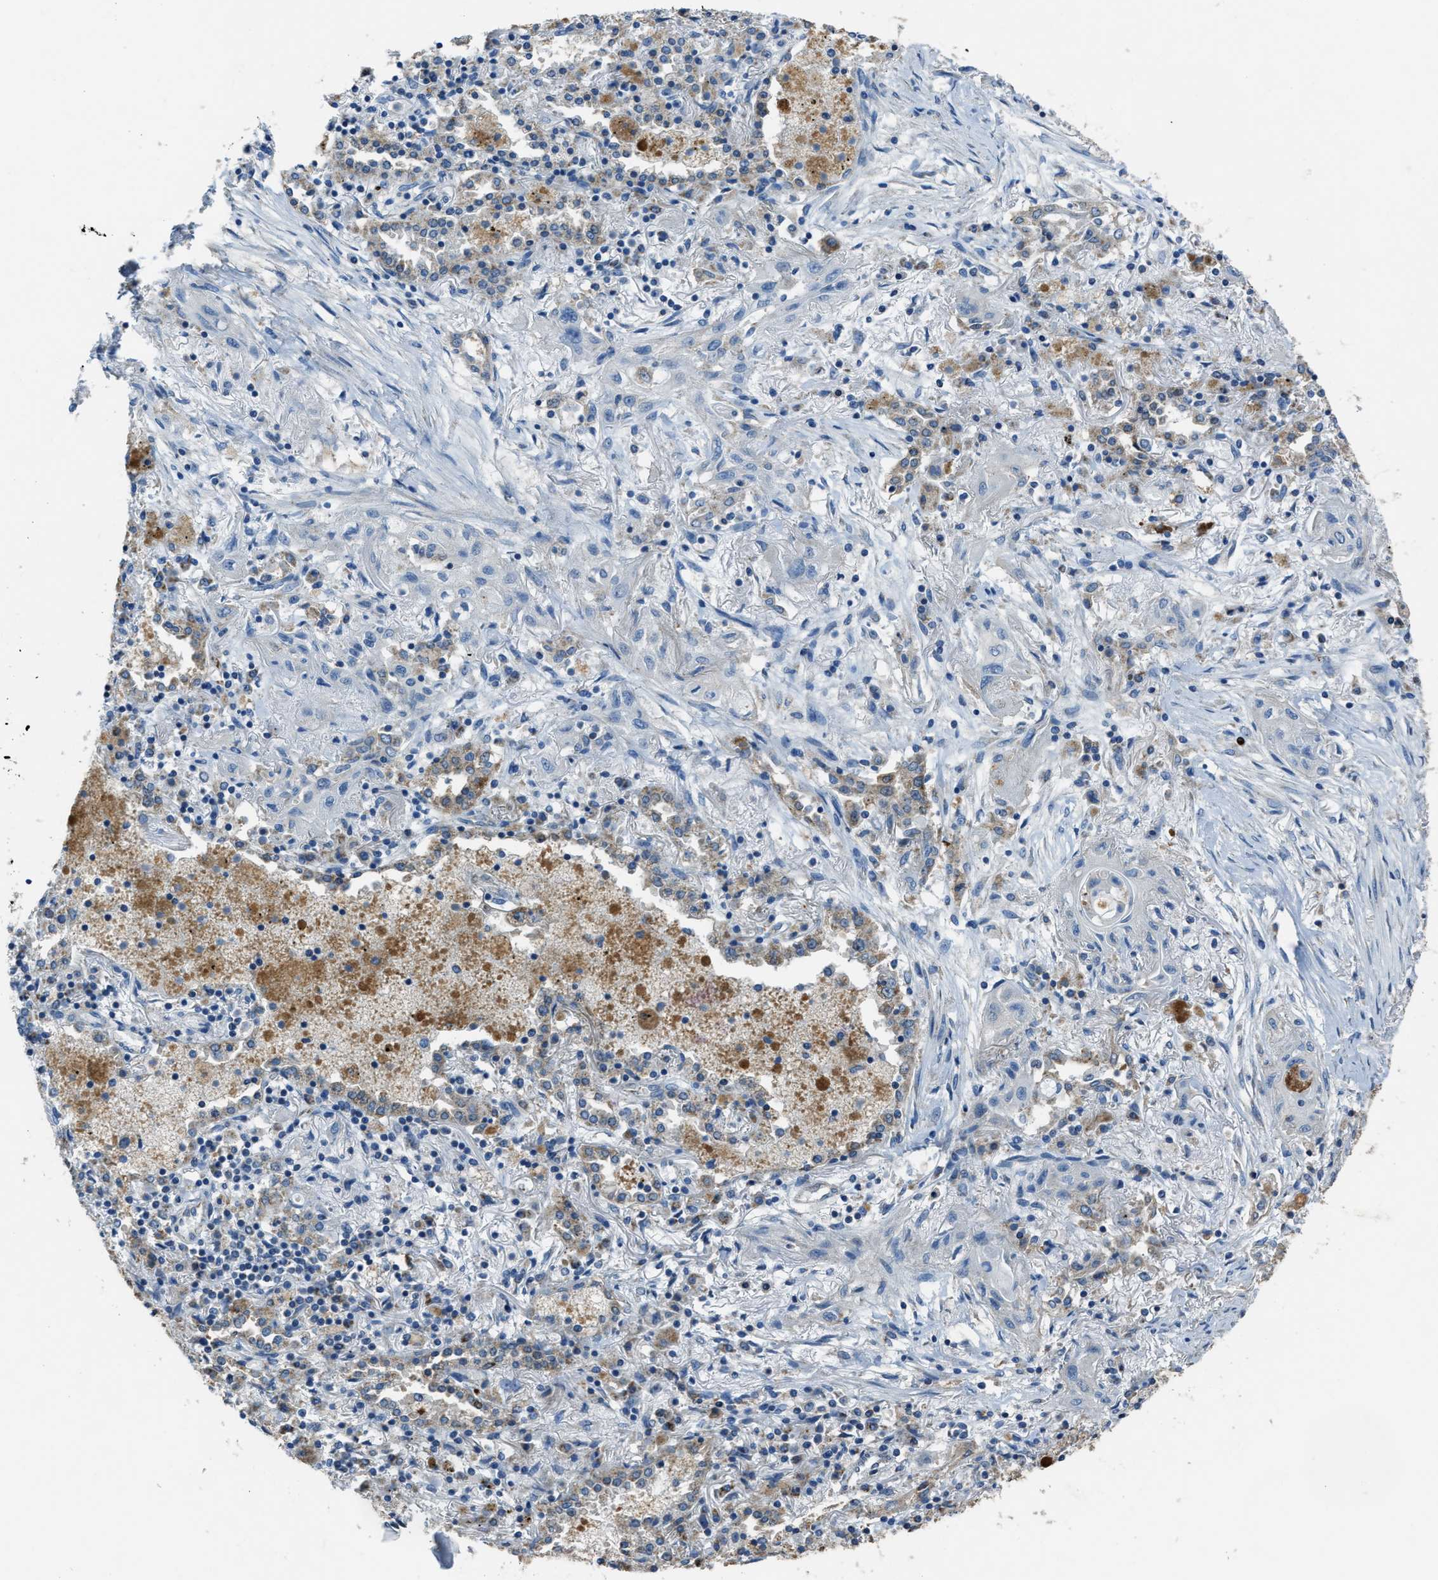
{"staining": {"intensity": "negative", "quantity": "none", "location": "none"}, "tissue": "lung cancer", "cell_type": "Tumor cells", "image_type": "cancer", "snomed": [{"axis": "morphology", "description": "Squamous cell carcinoma, NOS"}, {"axis": "topography", "description": "Lung"}], "caption": "Lung cancer was stained to show a protein in brown. There is no significant positivity in tumor cells.", "gene": "SLC25A11", "patient": {"sex": "female", "age": 47}}